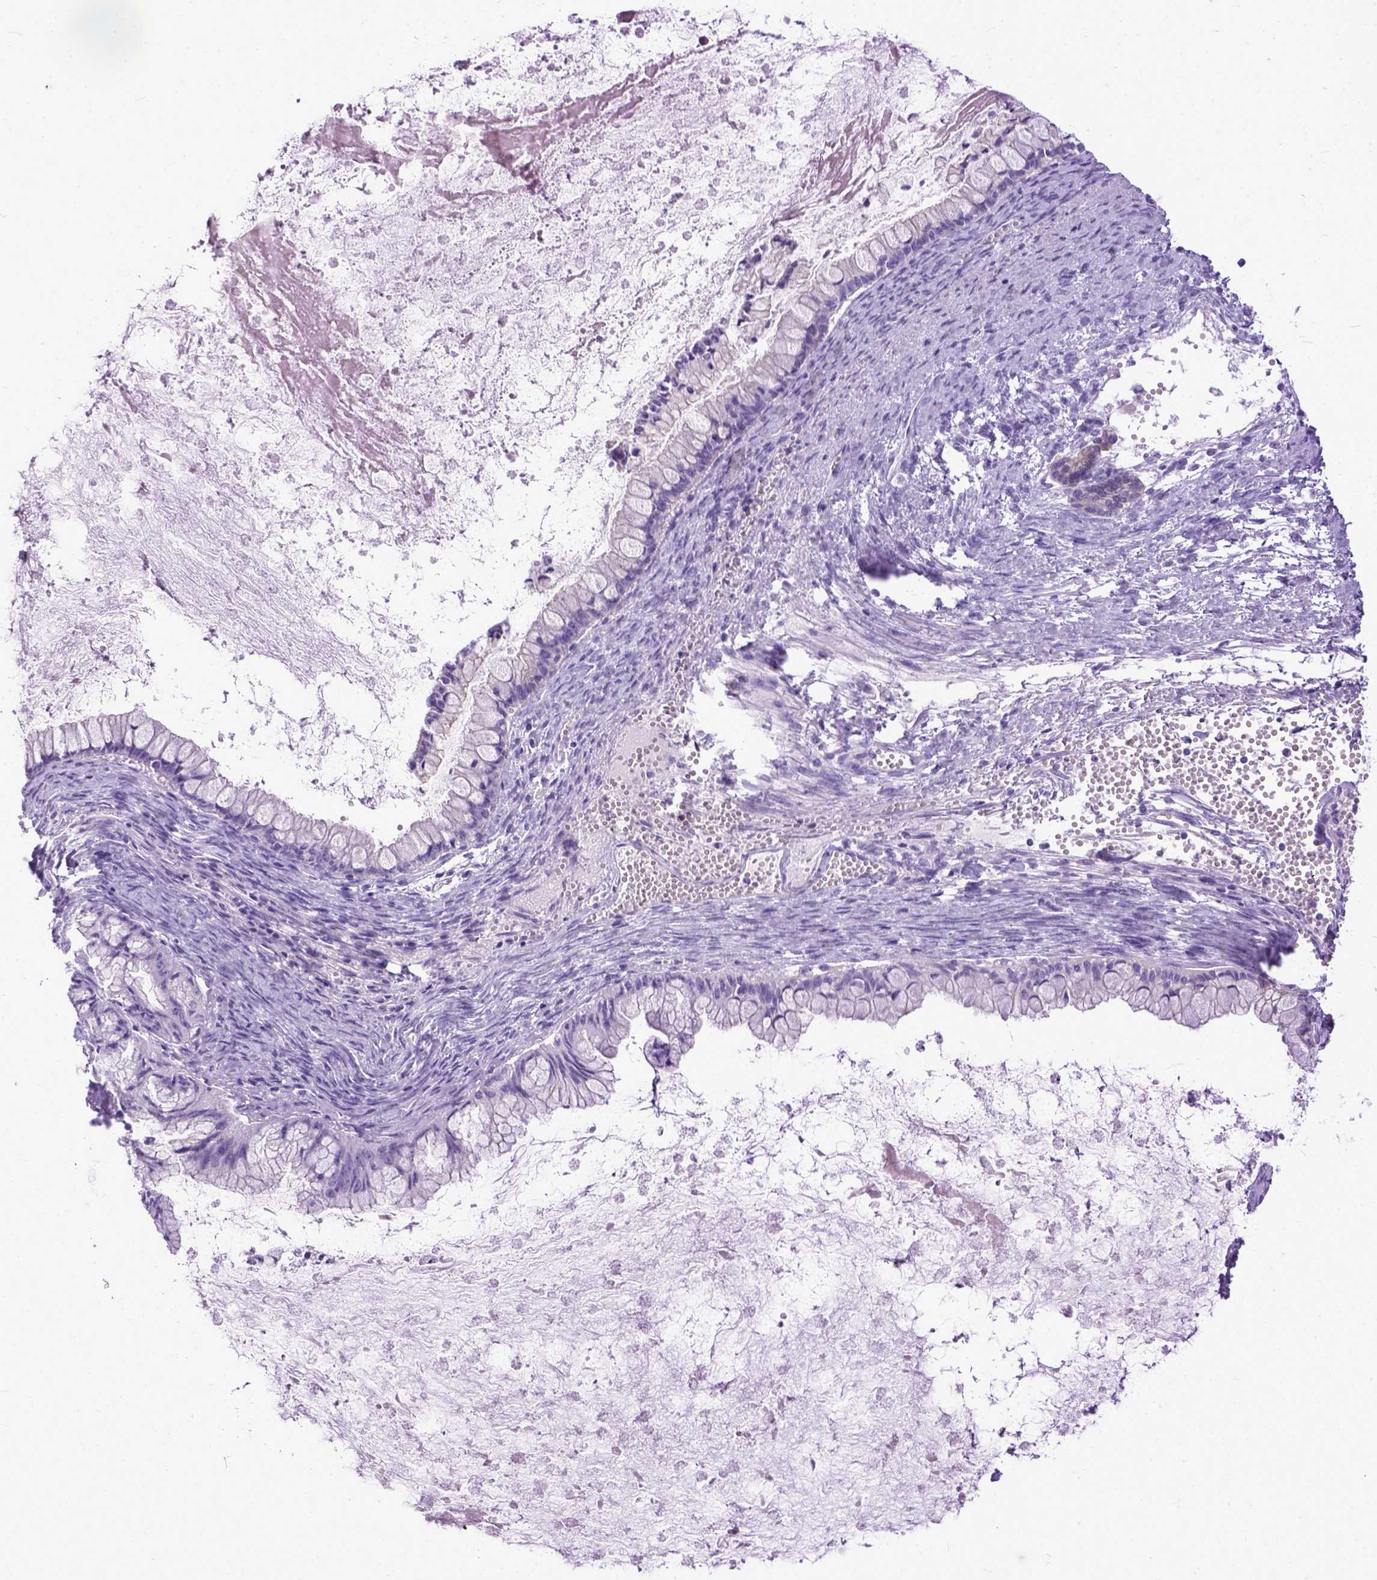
{"staining": {"intensity": "negative", "quantity": "none", "location": "none"}, "tissue": "ovarian cancer", "cell_type": "Tumor cells", "image_type": "cancer", "snomed": [{"axis": "morphology", "description": "Cystadenocarcinoma, mucinous, NOS"}, {"axis": "topography", "description": "Ovary"}], "caption": "IHC photomicrograph of neoplastic tissue: human mucinous cystadenocarcinoma (ovarian) stained with DAB demonstrates no significant protein positivity in tumor cells. (DAB IHC, high magnification).", "gene": "PPL", "patient": {"sex": "female", "age": 67}}